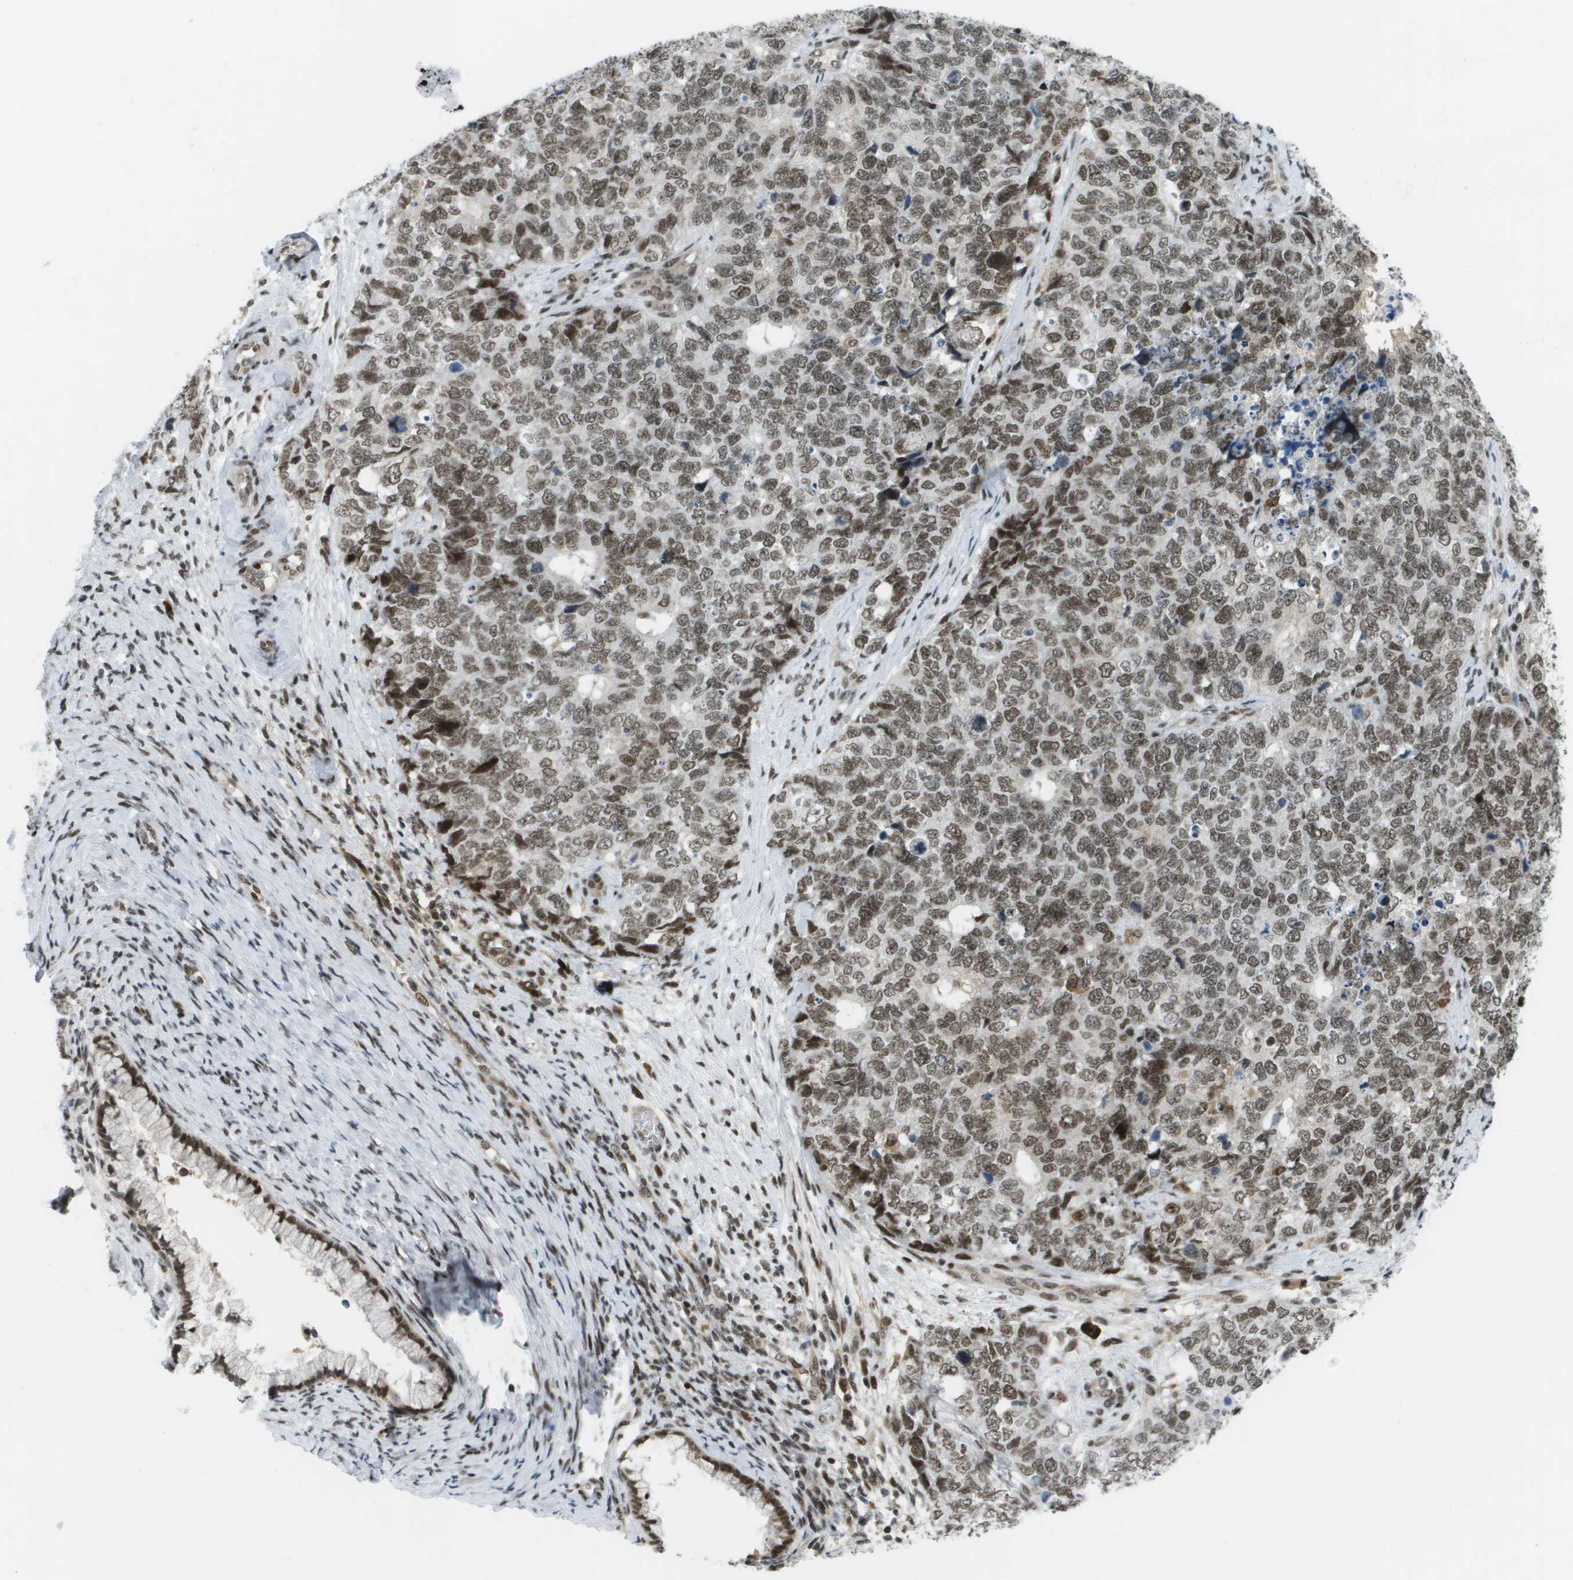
{"staining": {"intensity": "moderate", "quantity": ">75%", "location": "nuclear"}, "tissue": "cervical cancer", "cell_type": "Tumor cells", "image_type": "cancer", "snomed": [{"axis": "morphology", "description": "Squamous cell carcinoma, NOS"}, {"axis": "topography", "description": "Cervix"}], "caption": "Protein expression by immunohistochemistry demonstrates moderate nuclear staining in approximately >75% of tumor cells in cervical squamous cell carcinoma. The protein is stained brown, and the nuclei are stained in blue (DAB IHC with brightfield microscopy, high magnification).", "gene": "IRF7", "patient": {"sex": "female", "age": 63}}